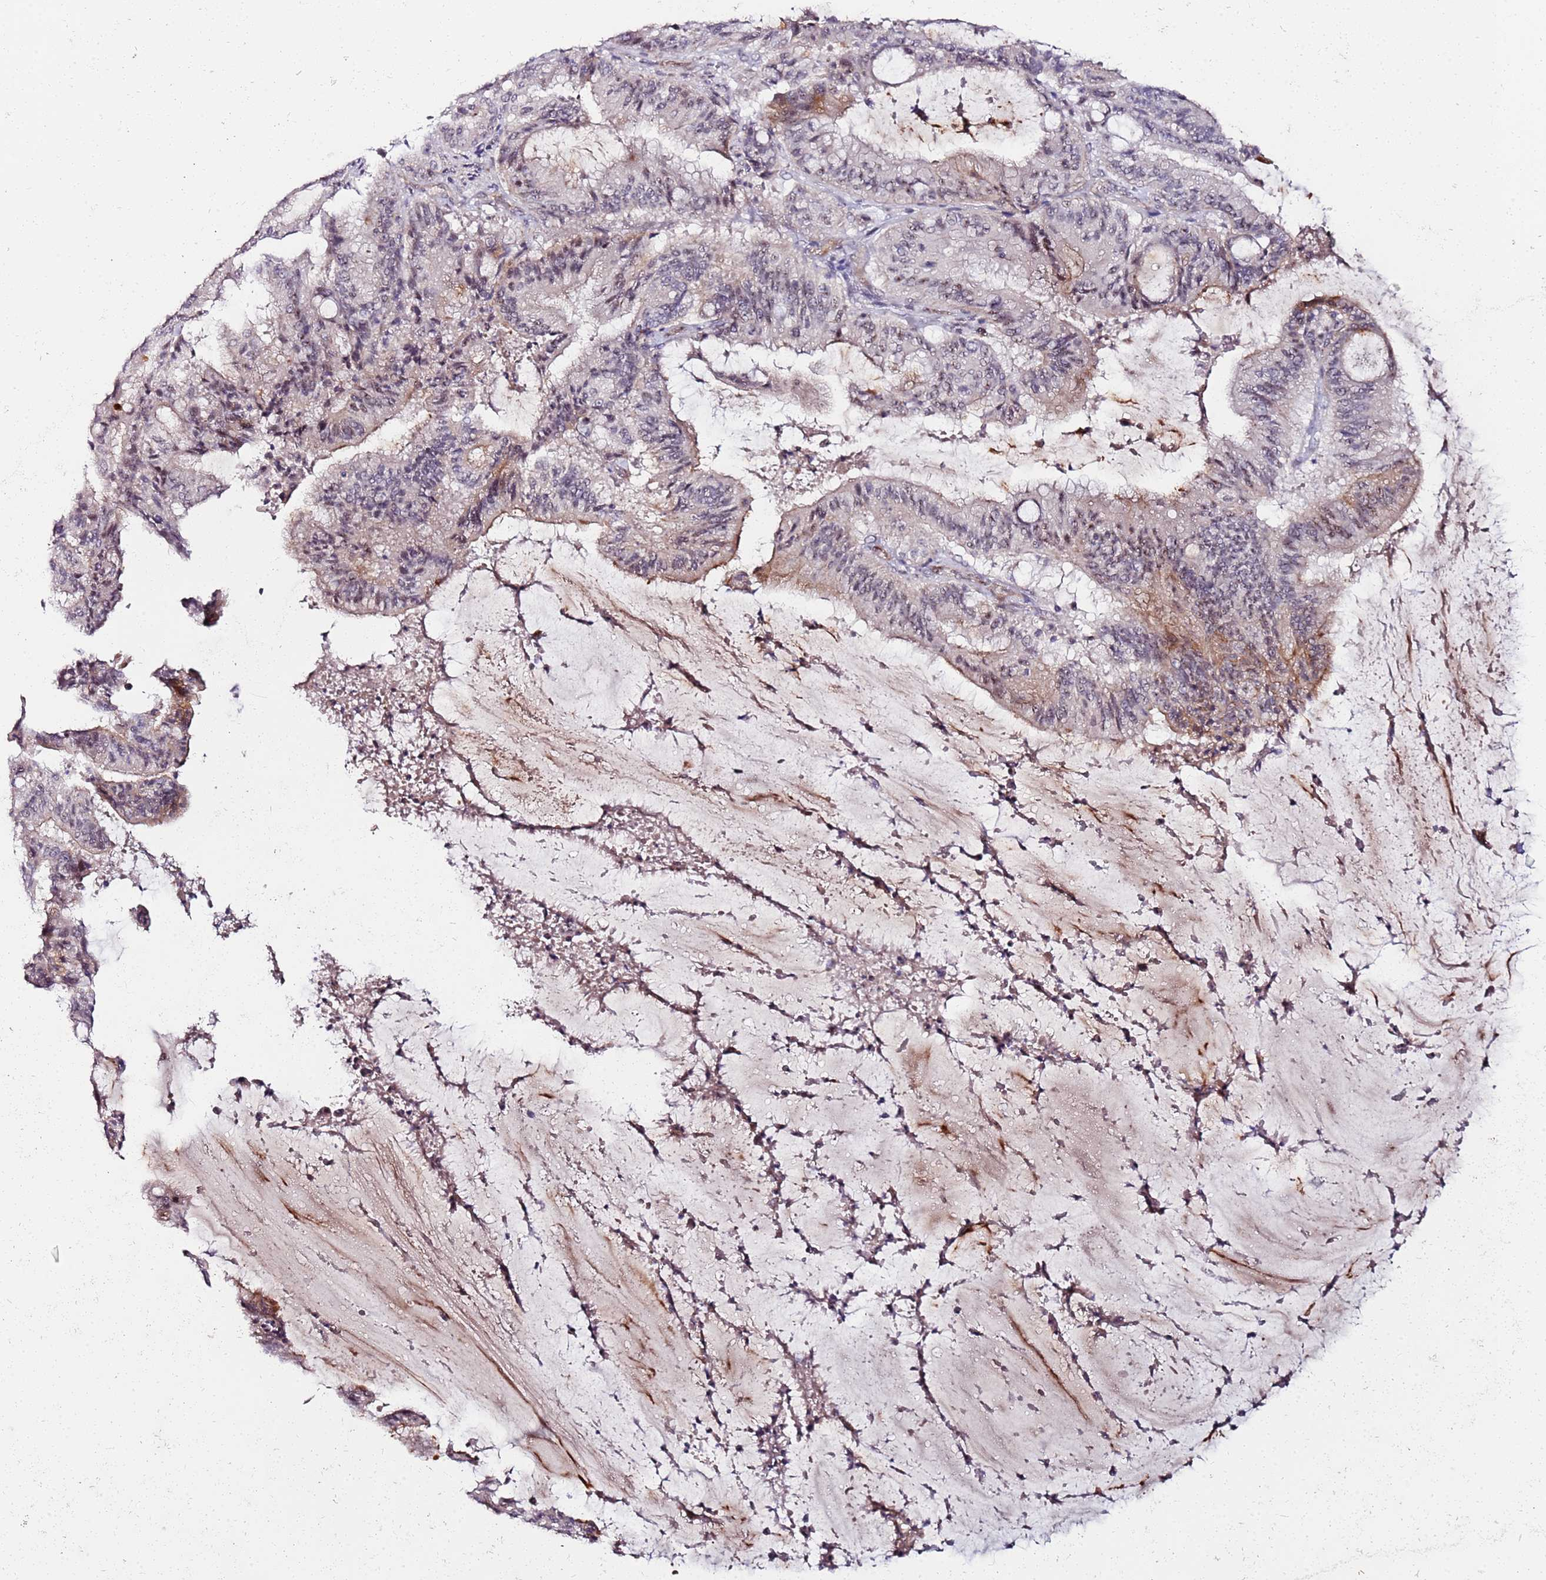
{"staining": {"intensity": "weak", "quantity": "<25%", "location": "nuclear"}, "tissue": "liver cancer", "cell_type": "Tumor cells", "image_type": "cancer", "snomed": [{"axis": "morphology", "description": "Normal tissue, NOS"}, {"axis": "morphology", "description": "Cholangiocarcinoma"}, {"axis": "topography", "description": "Liver"}, {"axis": "topography", "description": "Peripheral nerve tissue"}], "caption": "A photomicrograph of human liver cancer (cholangiocarcinoma) is negative for staining in tumor cells.", "gene": "DUSP28", "patient": {"sex": "female", "age": 73}}